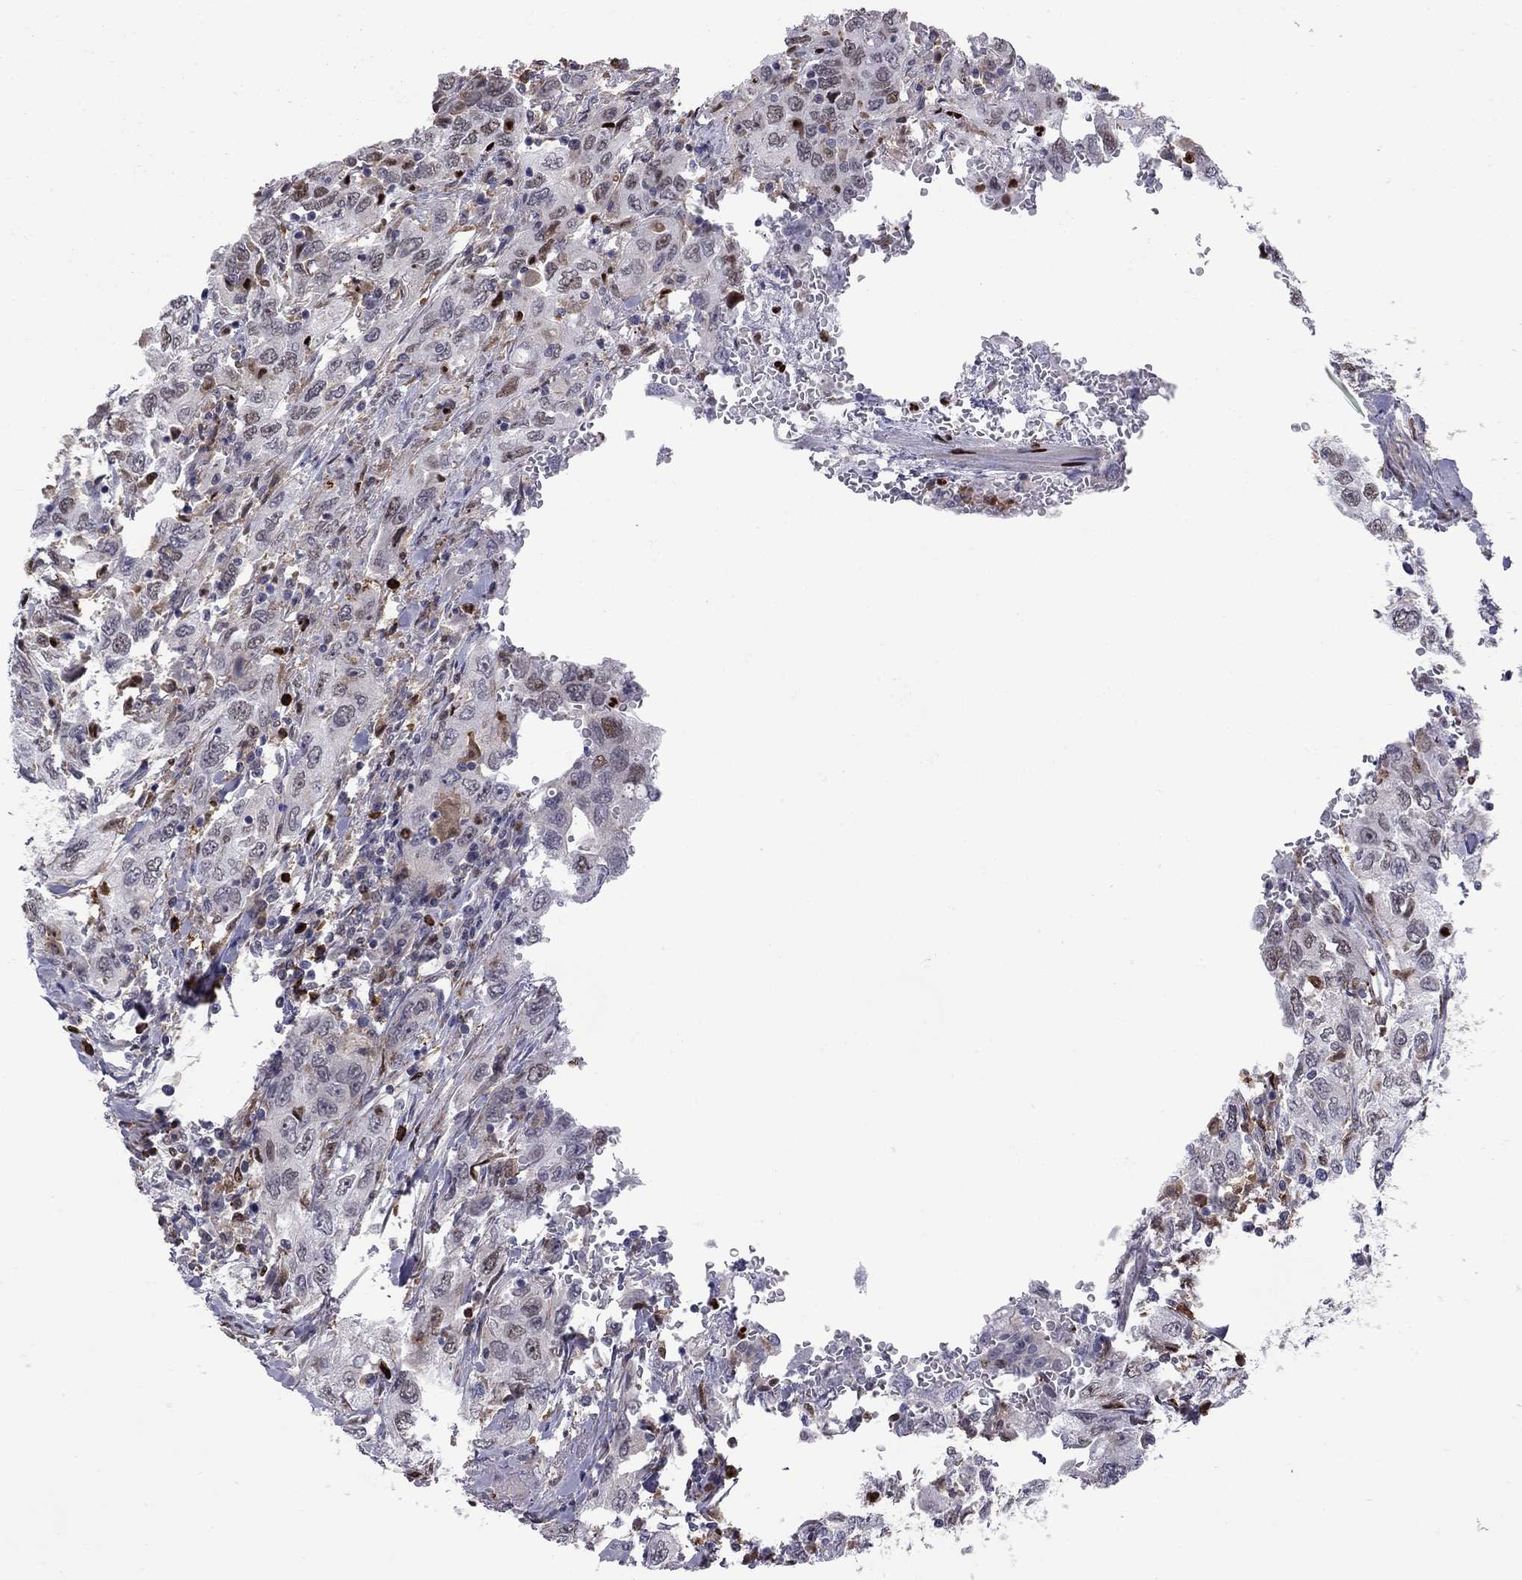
{"staining": {"intensity": "negative", "quantity": "none", "location": "none"}, "tissue": "urothelial cancer", "cell_type": "Tumor cells", "image_type": "cancer", "snomed": [{"axis": "morphology", "description": "Urothelial carcinoma, High grade"}, {"axis": "topography", "description": "Urinary bladder"}], "caption": "This is an immunohistochemistry (IHC) micrograph of human urothelial carcinoma (high-grade). There is no expression in tumor cells.", "gene": "PCGF3", "patient": {"sex": "male", "age": 76}}